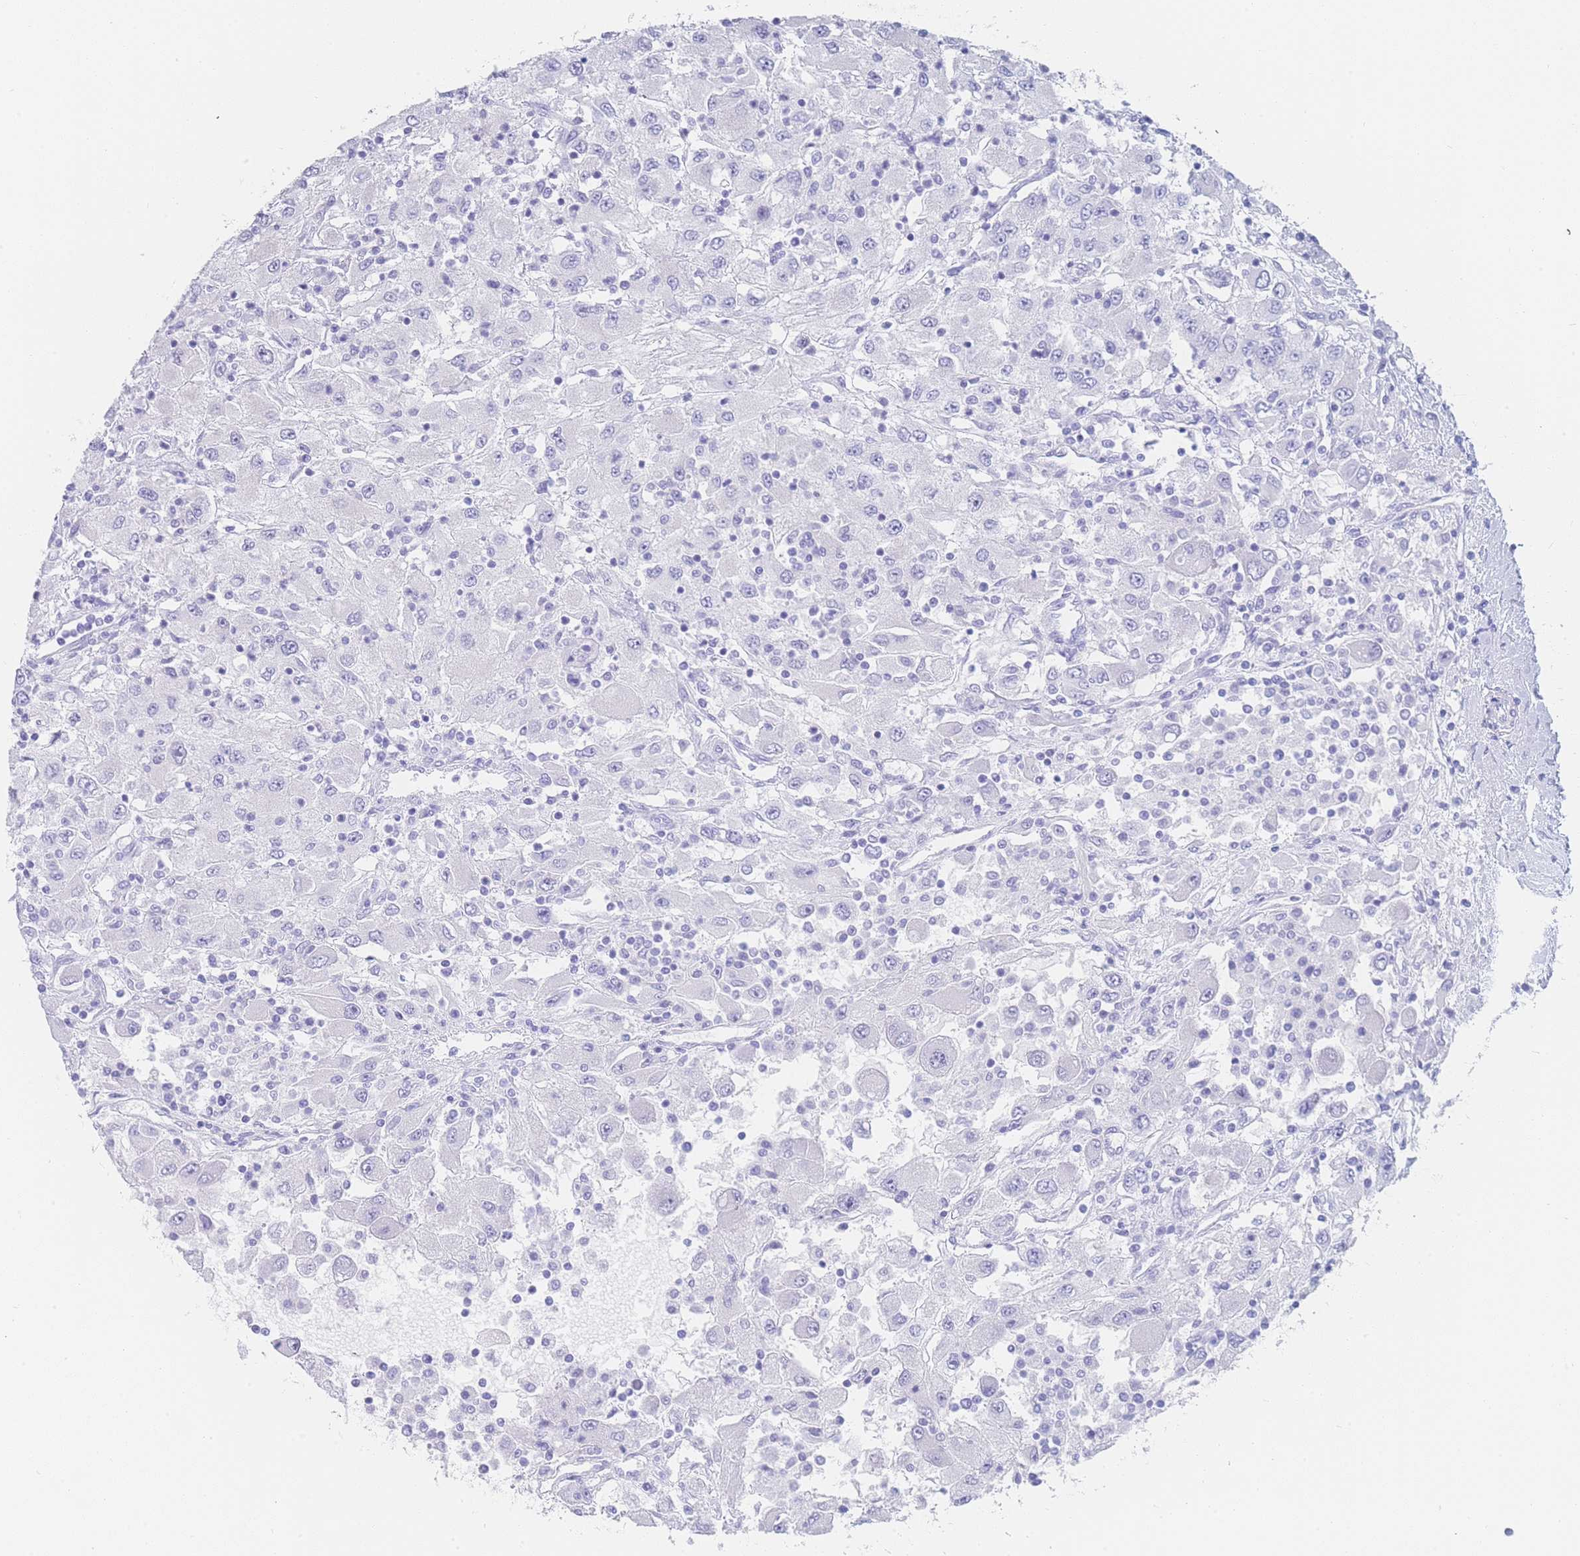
{"staining": {"intensity": "negative", "quantity": "none", "location": "none"}, "tissue": "renal cancer", "cell_type": "Tumor cells", "image_type": "cancer", "snomed": [{"axis": "morphology", "description": "Adenocarcinoma, NOS"}, {"axis": "topography", "description": "Kidney"}], "caption": "High magnification brightfield microscopy of renal cancer (adenocarcinoma) stained with DAB (brown) and counterstained with hematoxylin (blue): tumor cells show no significant positivity. (IHC, brightfield microscopy, high magnification).", "gene": "LZTFL1", "patient": {"sex": "female", "age": 67}}